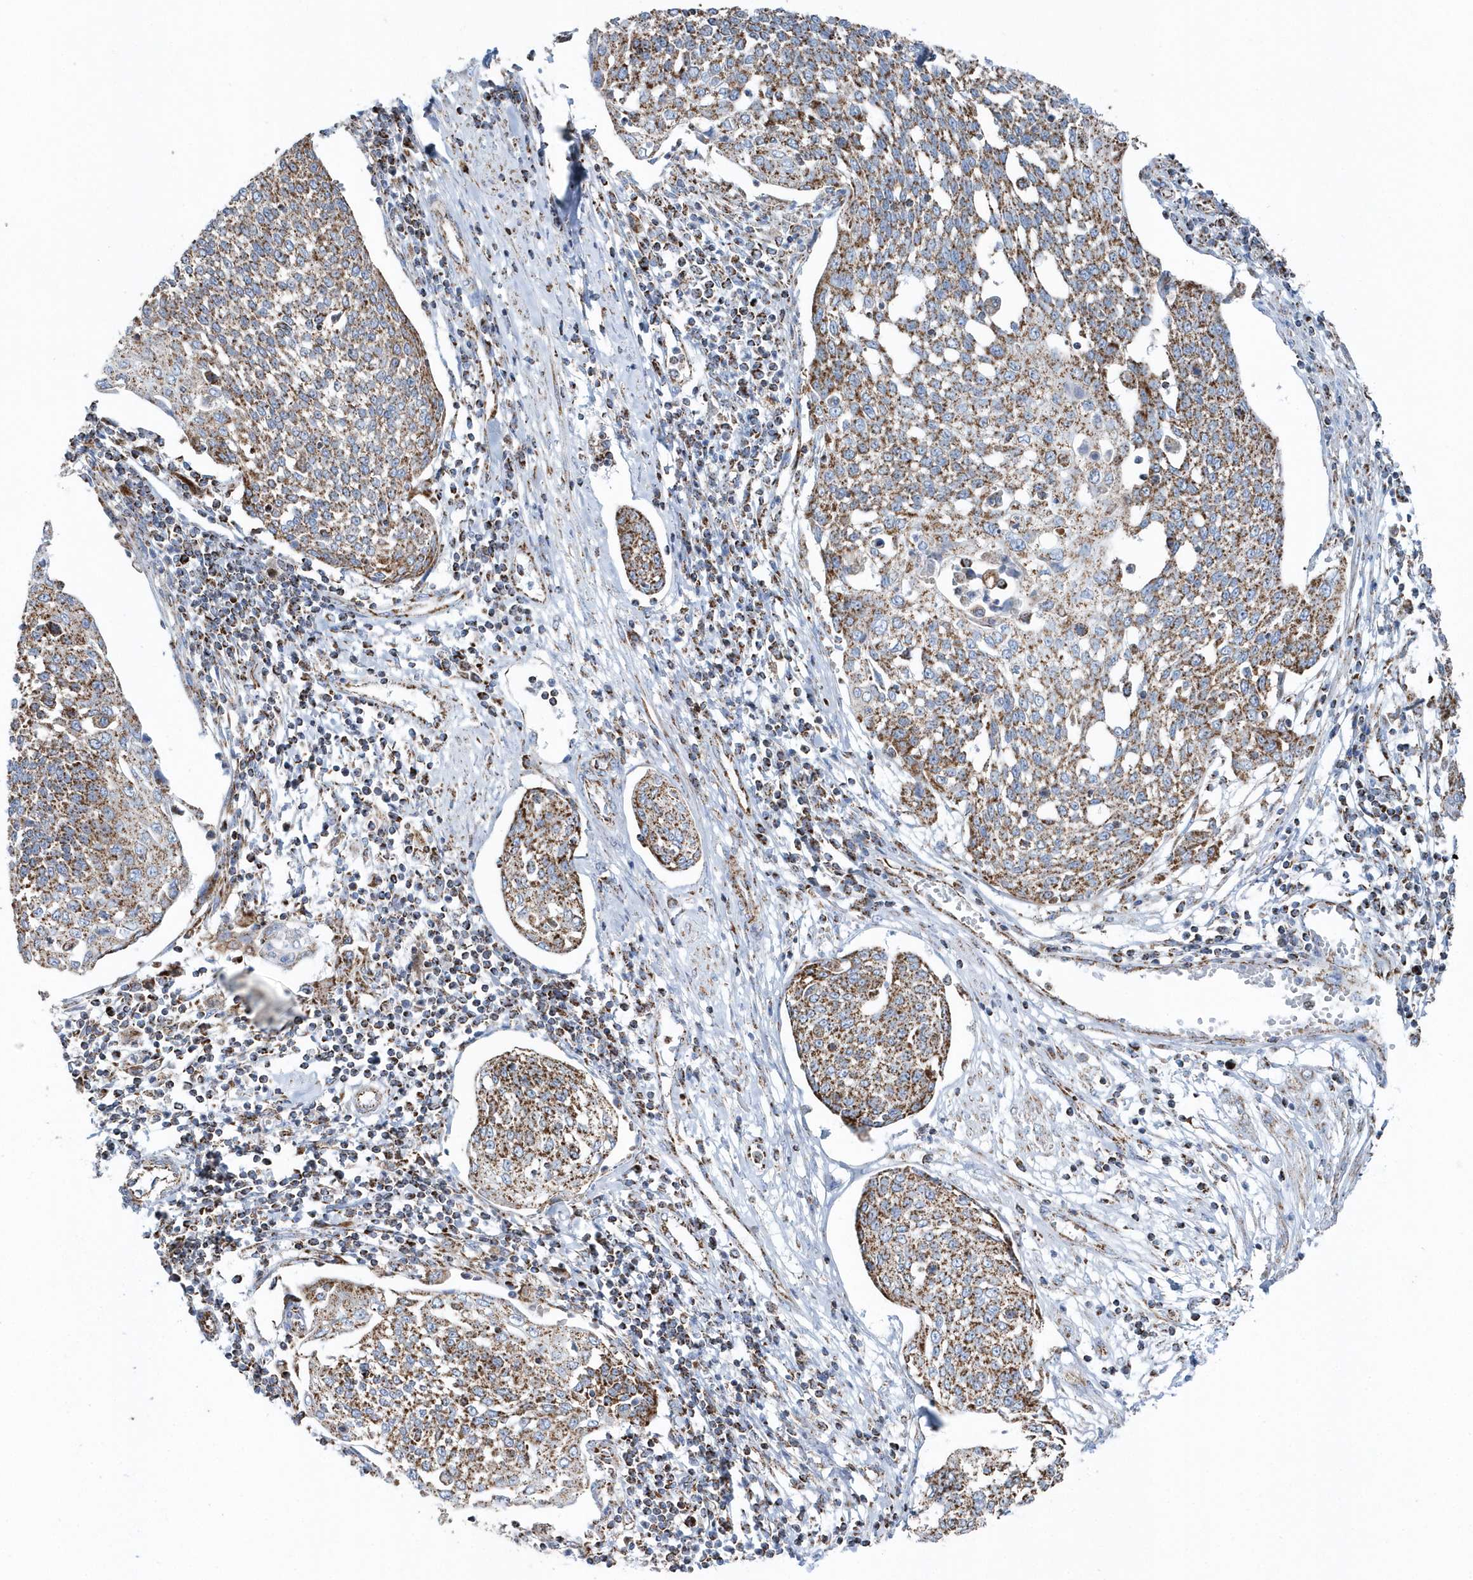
{"staining": {"intensity": "moderate", "quantity": ">75%", "location": "cytoplasmic/membranous"}, "tissue": "cervical cancer", "cell_type": "Tumor cells", "image_type": "cancer", "snomed": [{"axis": "morphology", "description": "Squamous cell carcinoma, NOS"}, {"axis": "topography", "description": "Cervix"}], "caption": "This is an image of immunohistochemistry (IHC) staining of cervical cancer (squamous cell carcinoma), which shows moderate positivity in the cytoplasmic/membranous of tumor cells.", "gene": "TMCO6", "patient": {"sex": "female", "age": 34}}